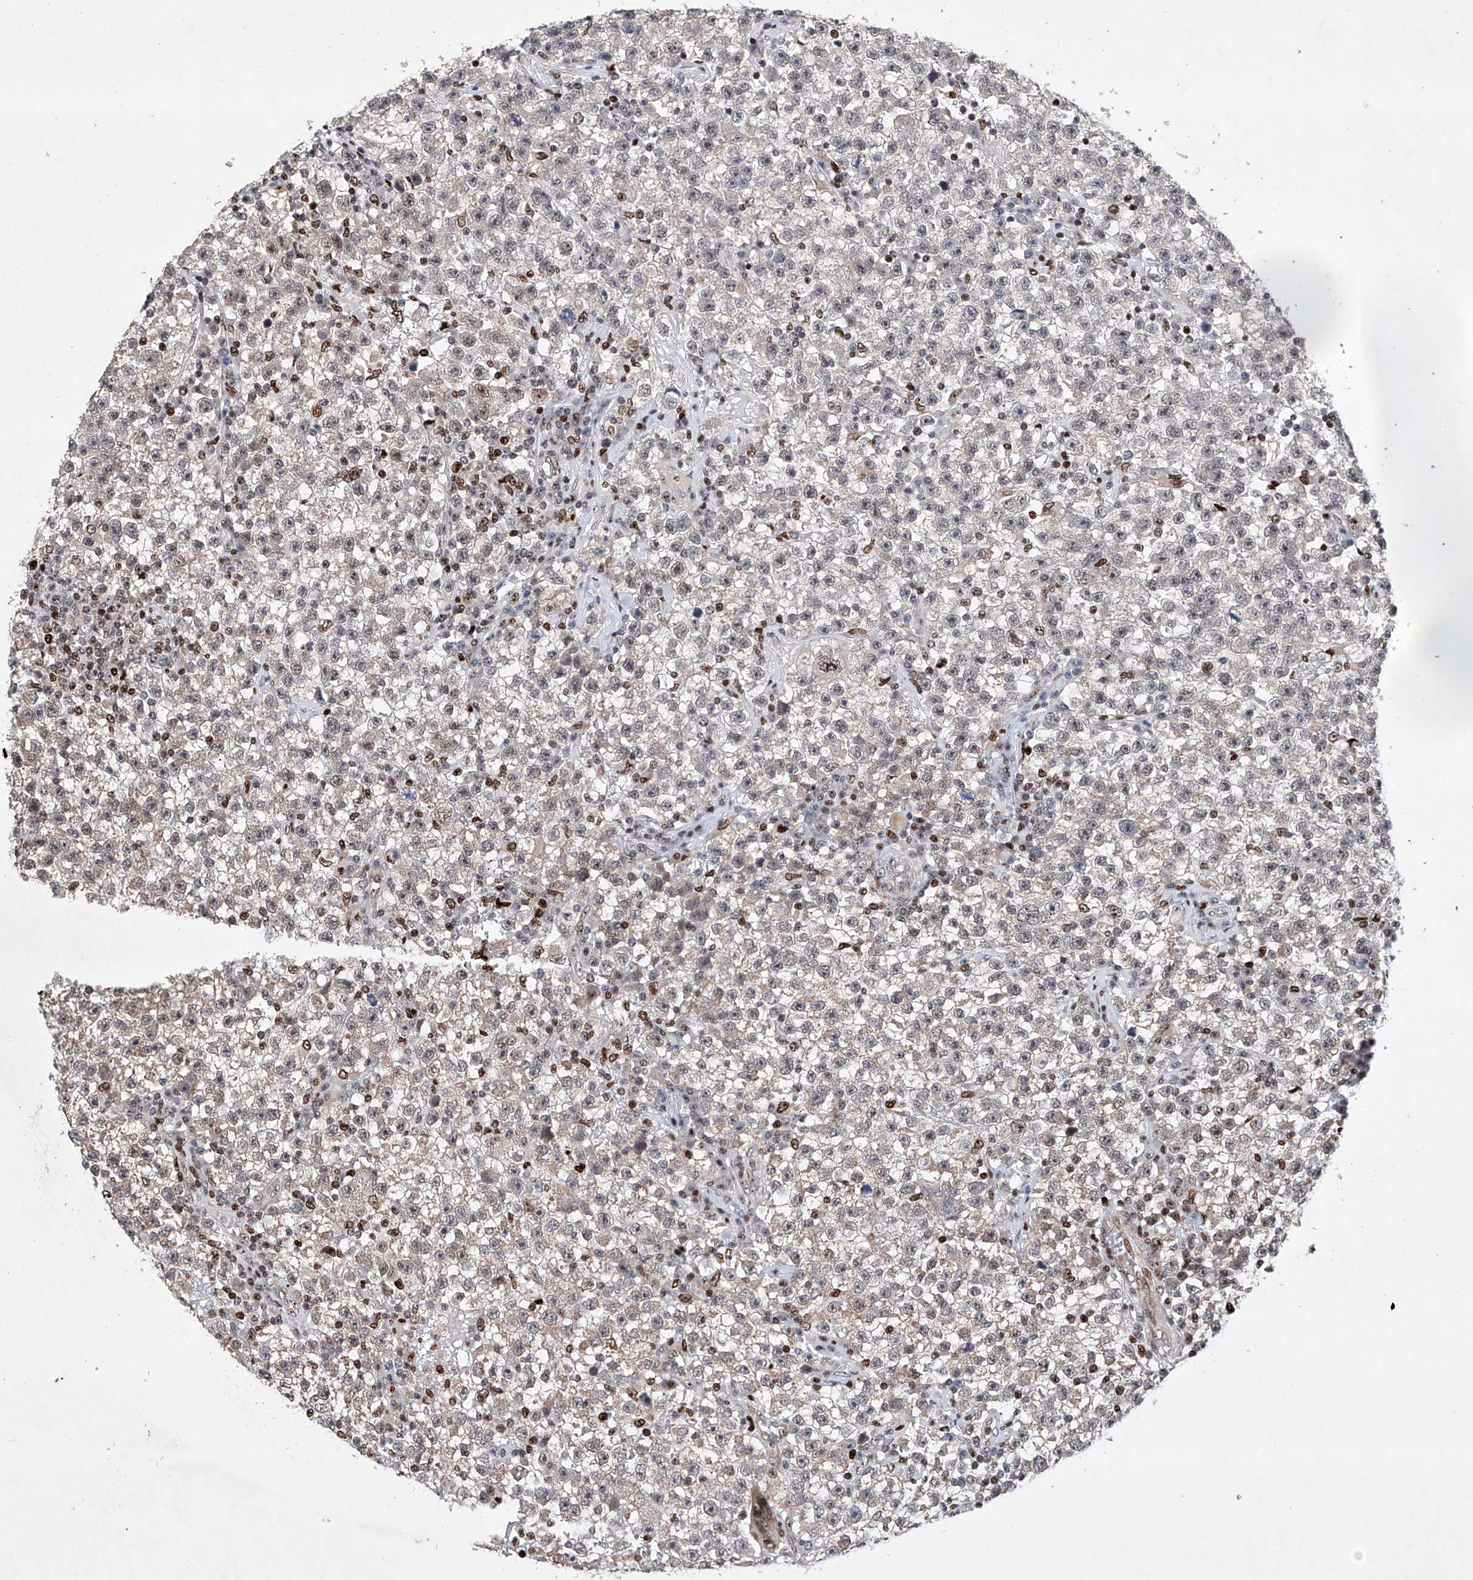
{"staining": {"intensity": "negative", "quantity": "none", "location": "none"}, "tissue": "testis cancer", "cell_type": "Tumor cells", "image_type": "cancer", "snomed": [{"axis": "morphology", "description": "Seminoma, NOS"}, {"axis": "topography", "description": "Testis"}], "caption": "This image is of seminoma (testis) stained with immunohistochemistry to label a protein in brown with the nuclei are counter-stained blue. There is no staining in tumor cells.", "gene": "AFG1L", "patient": {"sex": "male", "age": 22}}